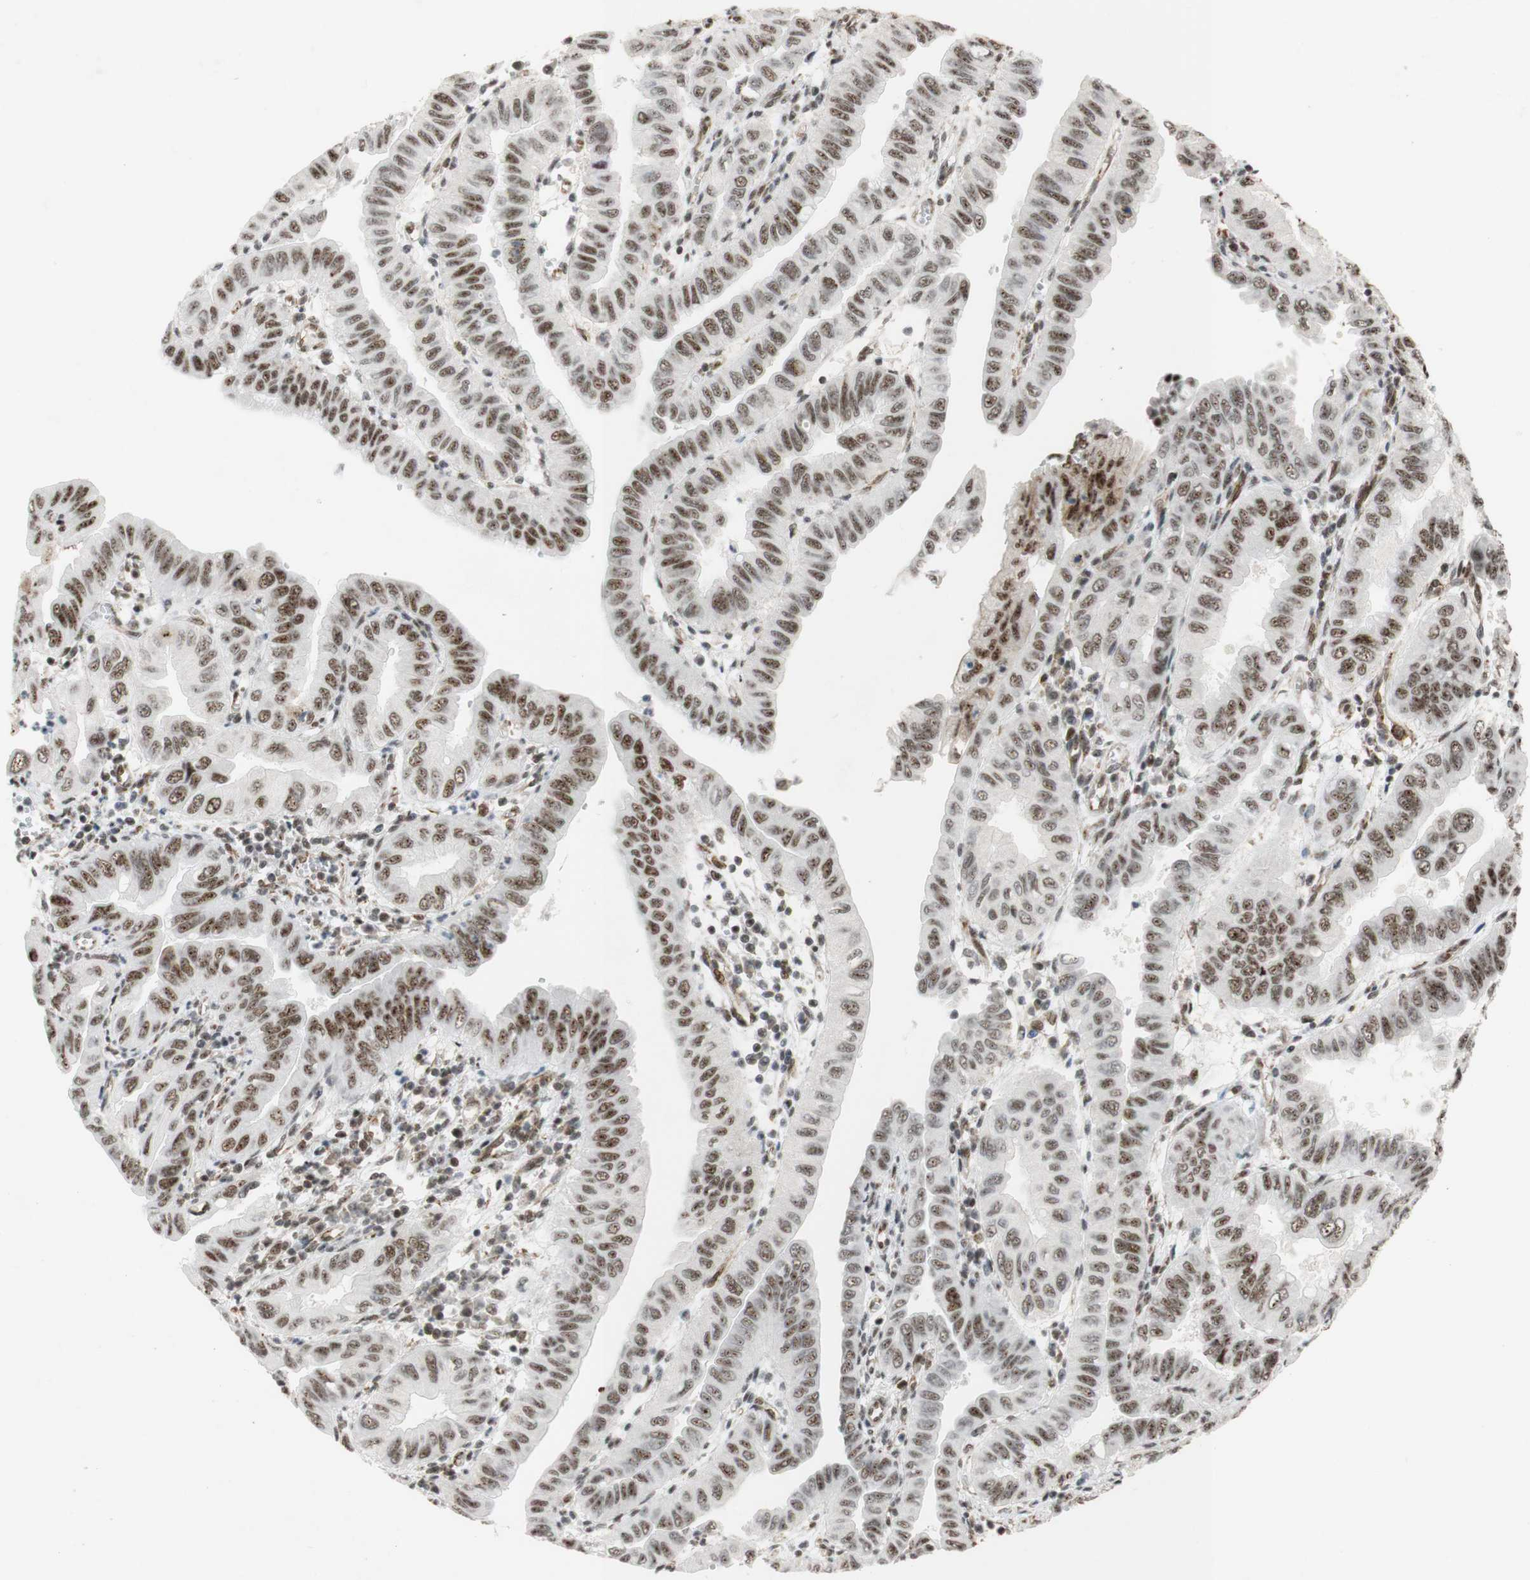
{"staining": {"intensity": "moderate", "quantity": ">75%", "location": "nuclear"}, "tissue": "pancreatic cancer", "cell_type": "Tumor cells", "image_type": "cancer", "snomed": [{"axis": "morphology", "description": "Normal tissue, NOS"}, {"axis": "topography", "description": "Lymph node"}], "caption": "IHC (DAB (3,3'-diaminobenzidine)) staining of pancreatic cancer displays moderate nuclear protein expression in about >75% of tumor cells. (DAB (3,3'-diaminobenzidine) = brown stain, brightfield microscopy at high magnification).", "gene": "SAP18", "patient": {"sex": "male", "age": 50}}